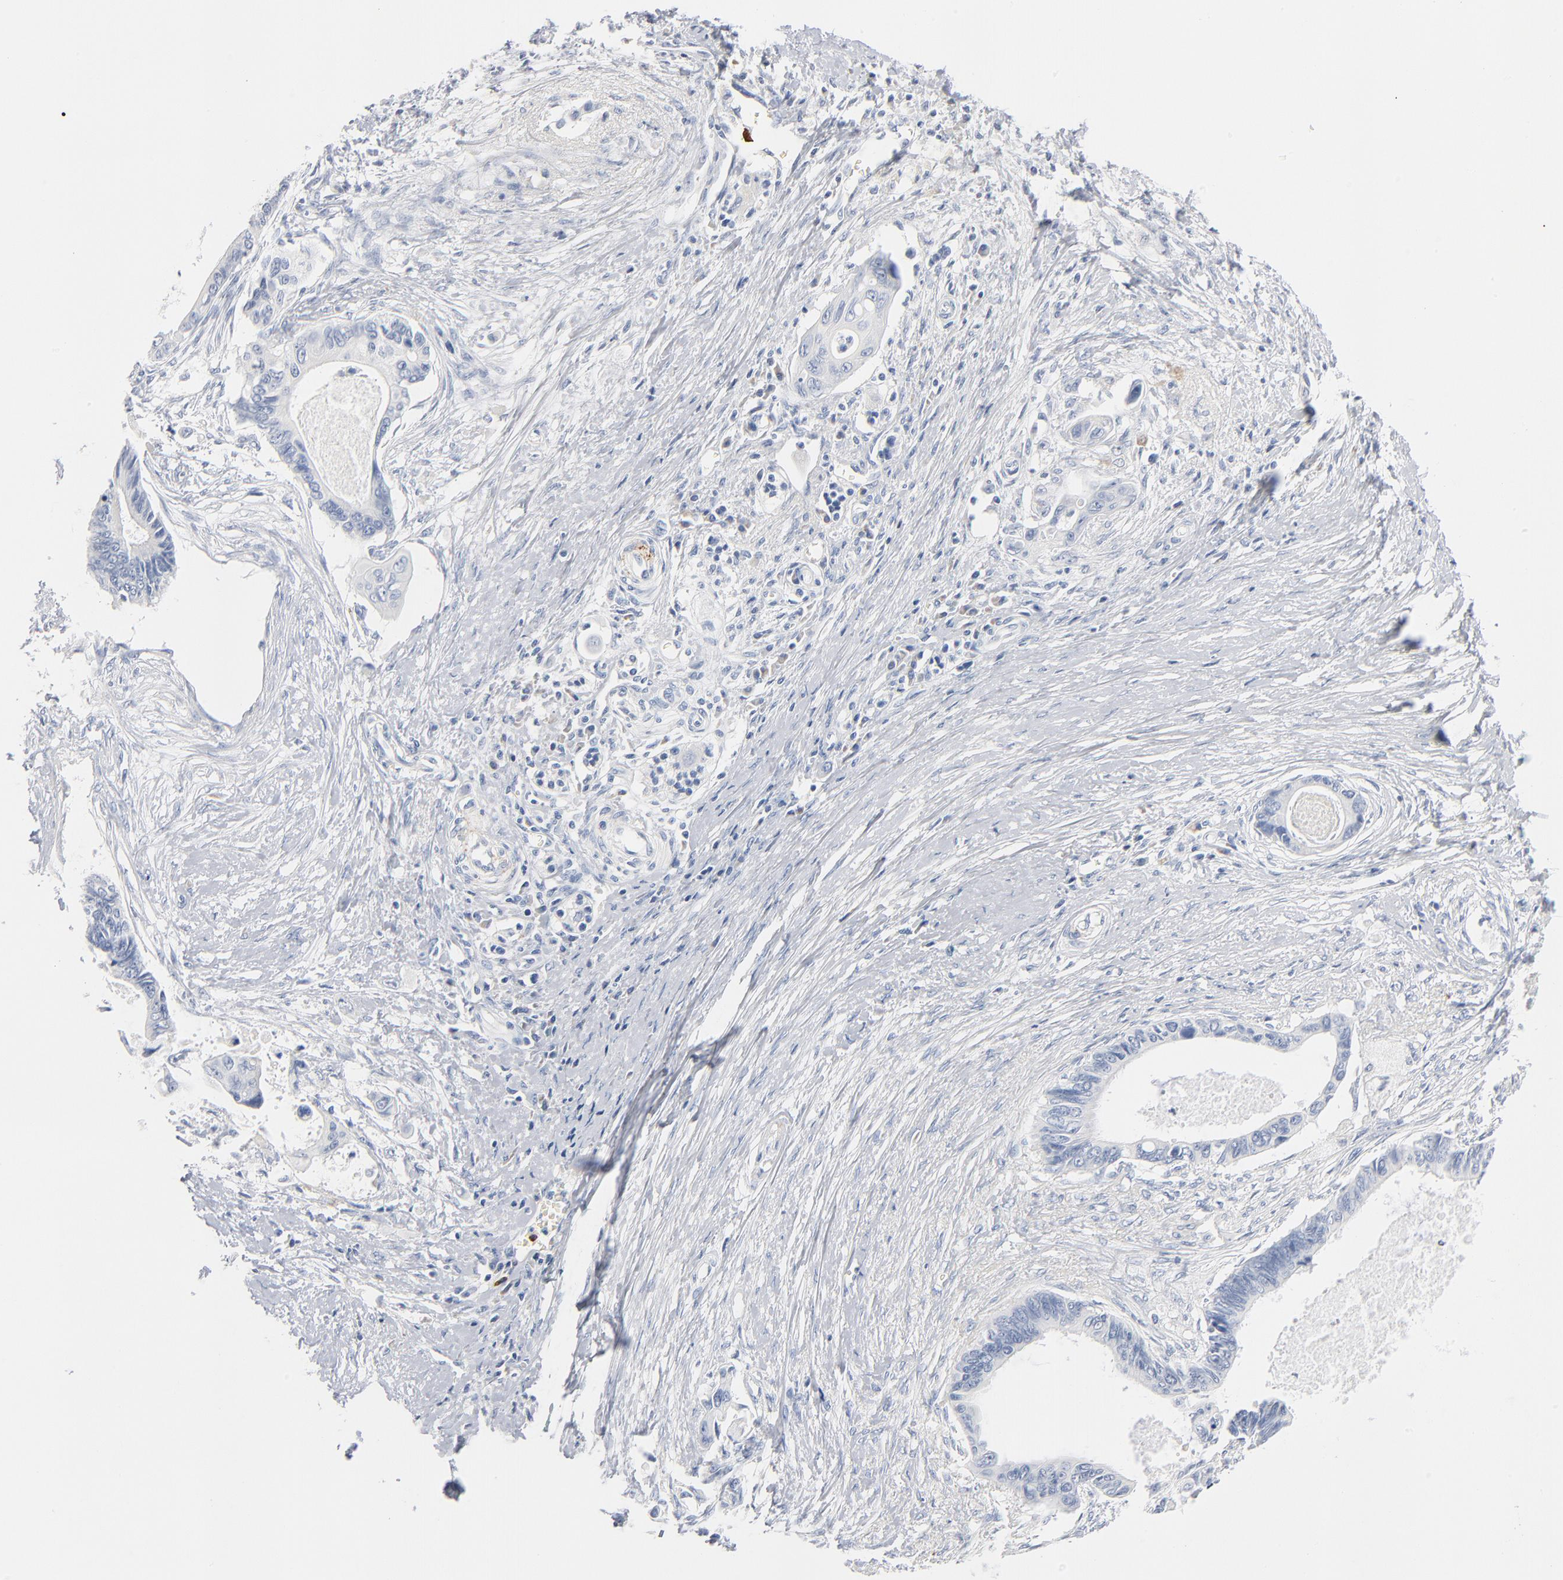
{"staining": {"intensity": "negative", "quantity": "none", "location": "none"}, "tissue": "pancreatic cancer", "cell_type": "Tumor cells", "image_type": "cancer", "snomed": [{"axis": "morphology", "description": "Adenocarcinoma, NOS"}, {"axis": "topography", "description": "Pancreas"}], "caption": "DAB (3,3'-diaminobenzidine) immunohistochemical staining of pancreatic cancer displays no significant staining in tumor cells.", "gene": "GZMB", "patient": {"sex": "female", "age": 70}}